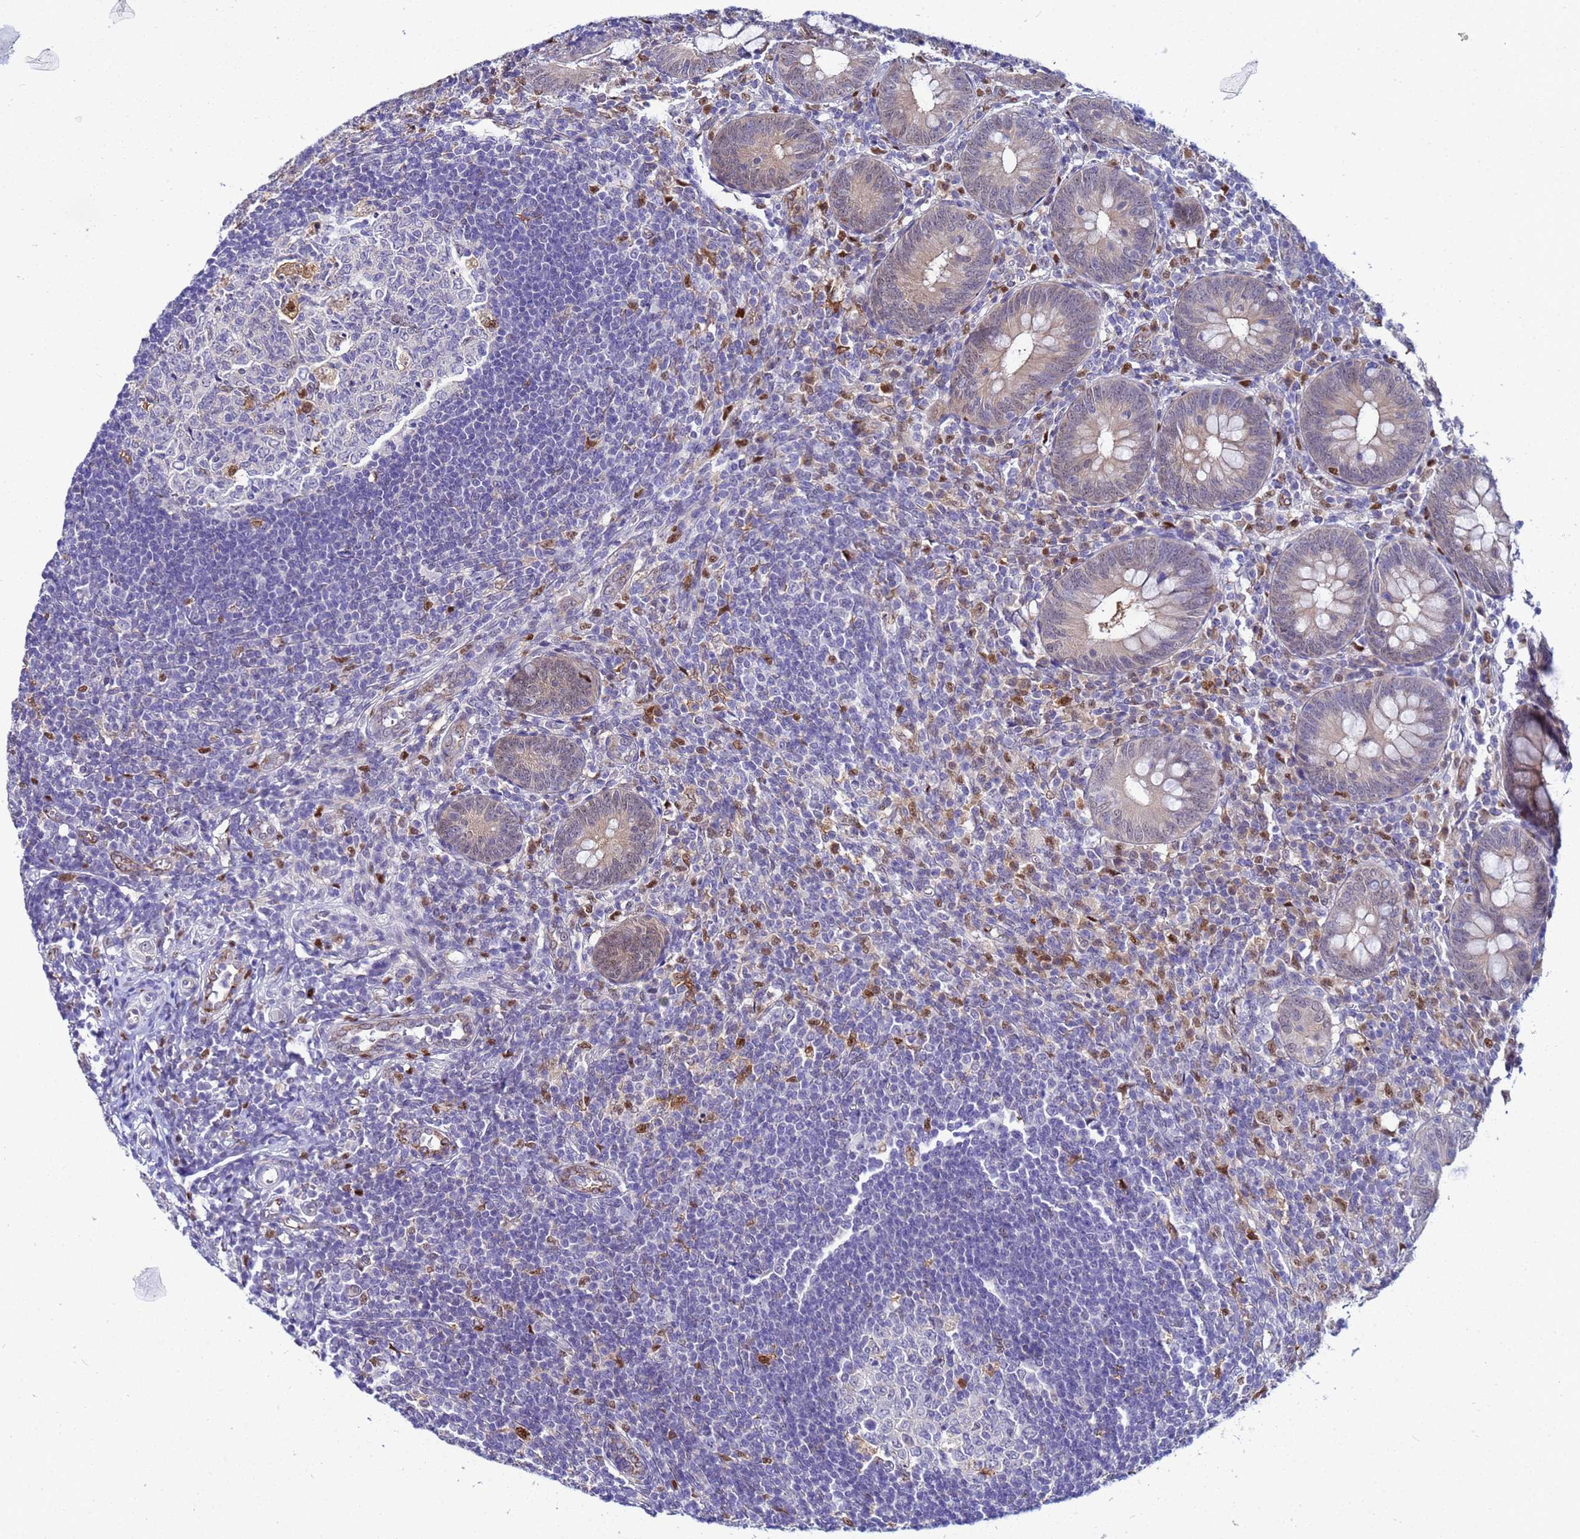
{"staining": {"intensity": "weak", "quantity": "25%-75%", "location": "cytoplasmic/membranous"}, "tissue": "appendix", "cell_type": "Glandular cells", "image_type": "normal", "snomed": [{"axis": "morphology", "description": "Normal tissue, NOS"}, {"axis": "topography", "description": "Appendix"}], "caption": "DAB immunohistochemical staining of benign appendix demonstrates weak cytoplasmic/membranous protein positivity in about 25%-75% of glandular cells. Using DAB (3,3'-diaminobenzidine) (brown) and hematoxylin (blue) stains, captured at high magnification using brightfield microscopy.", "gene": "SLC25A37", "patient": {"sex": "male", "age": 14}}